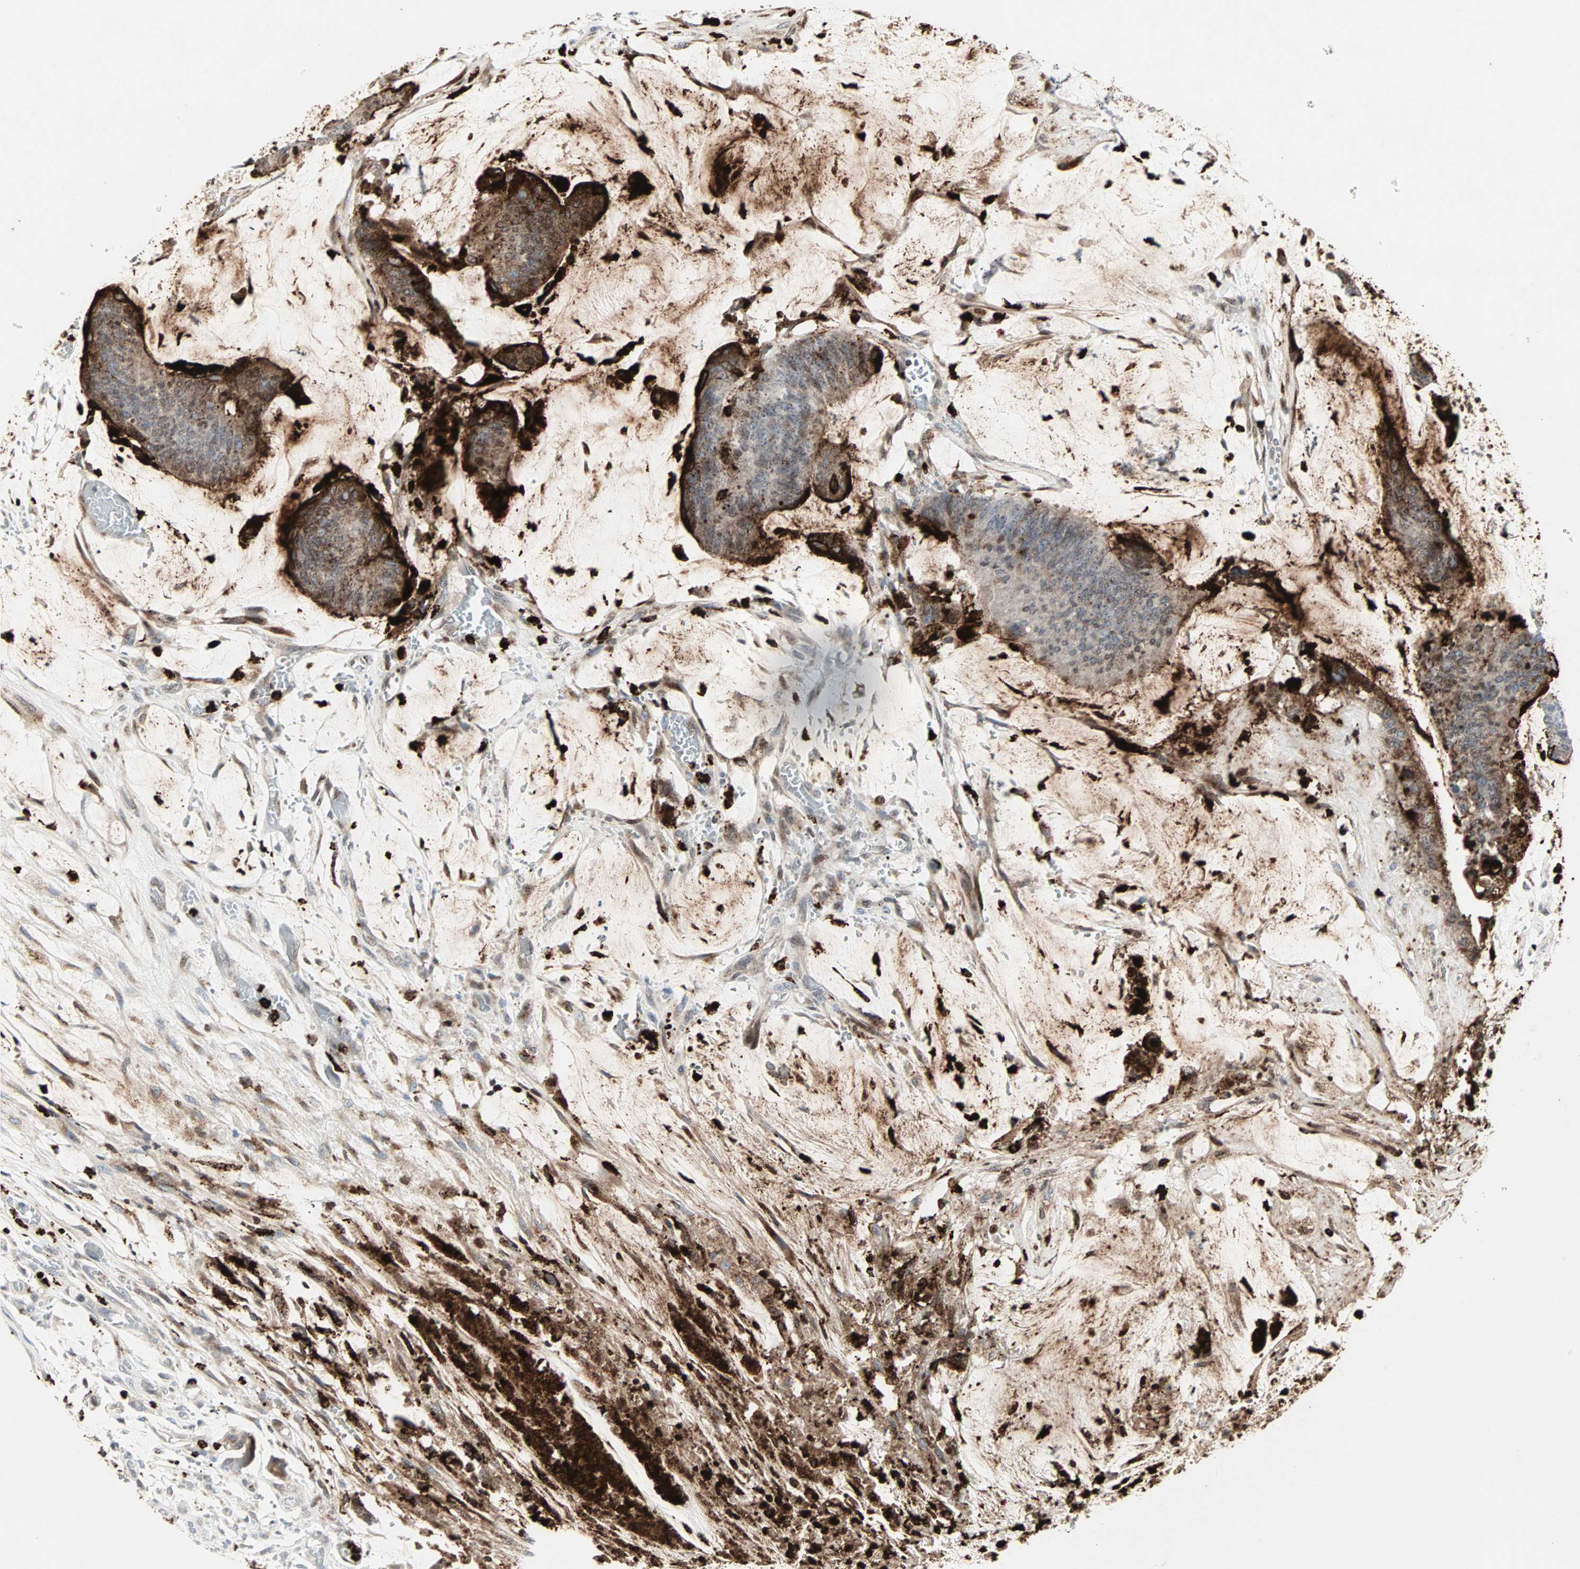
{"staining": {"intensity": "strong", "quantity": ">75%", "location": "cytoplasmic/membranous,nuclear"}, "tissue": "colorectal cancer", "cell_type": "Tumor cells", "image_type": "cancer", "snomed": [{"axis": "morphology", "description": "Adenocarcinoma, NOS"}, {"axis": "topography", "description": "Rectum"}], "caption": "DAB (3,3'-diaminobenzidine) immunohistochemical staining of human colorectal cancer (adenocarcinoma) shows strong cytoplasmic/membranous and nuclear protein positivity in about >75% of tumor cells. Nuclei are stained in blue.", "gene": "CEACAM6", "patient": {"sex": "female", "age": 66}}